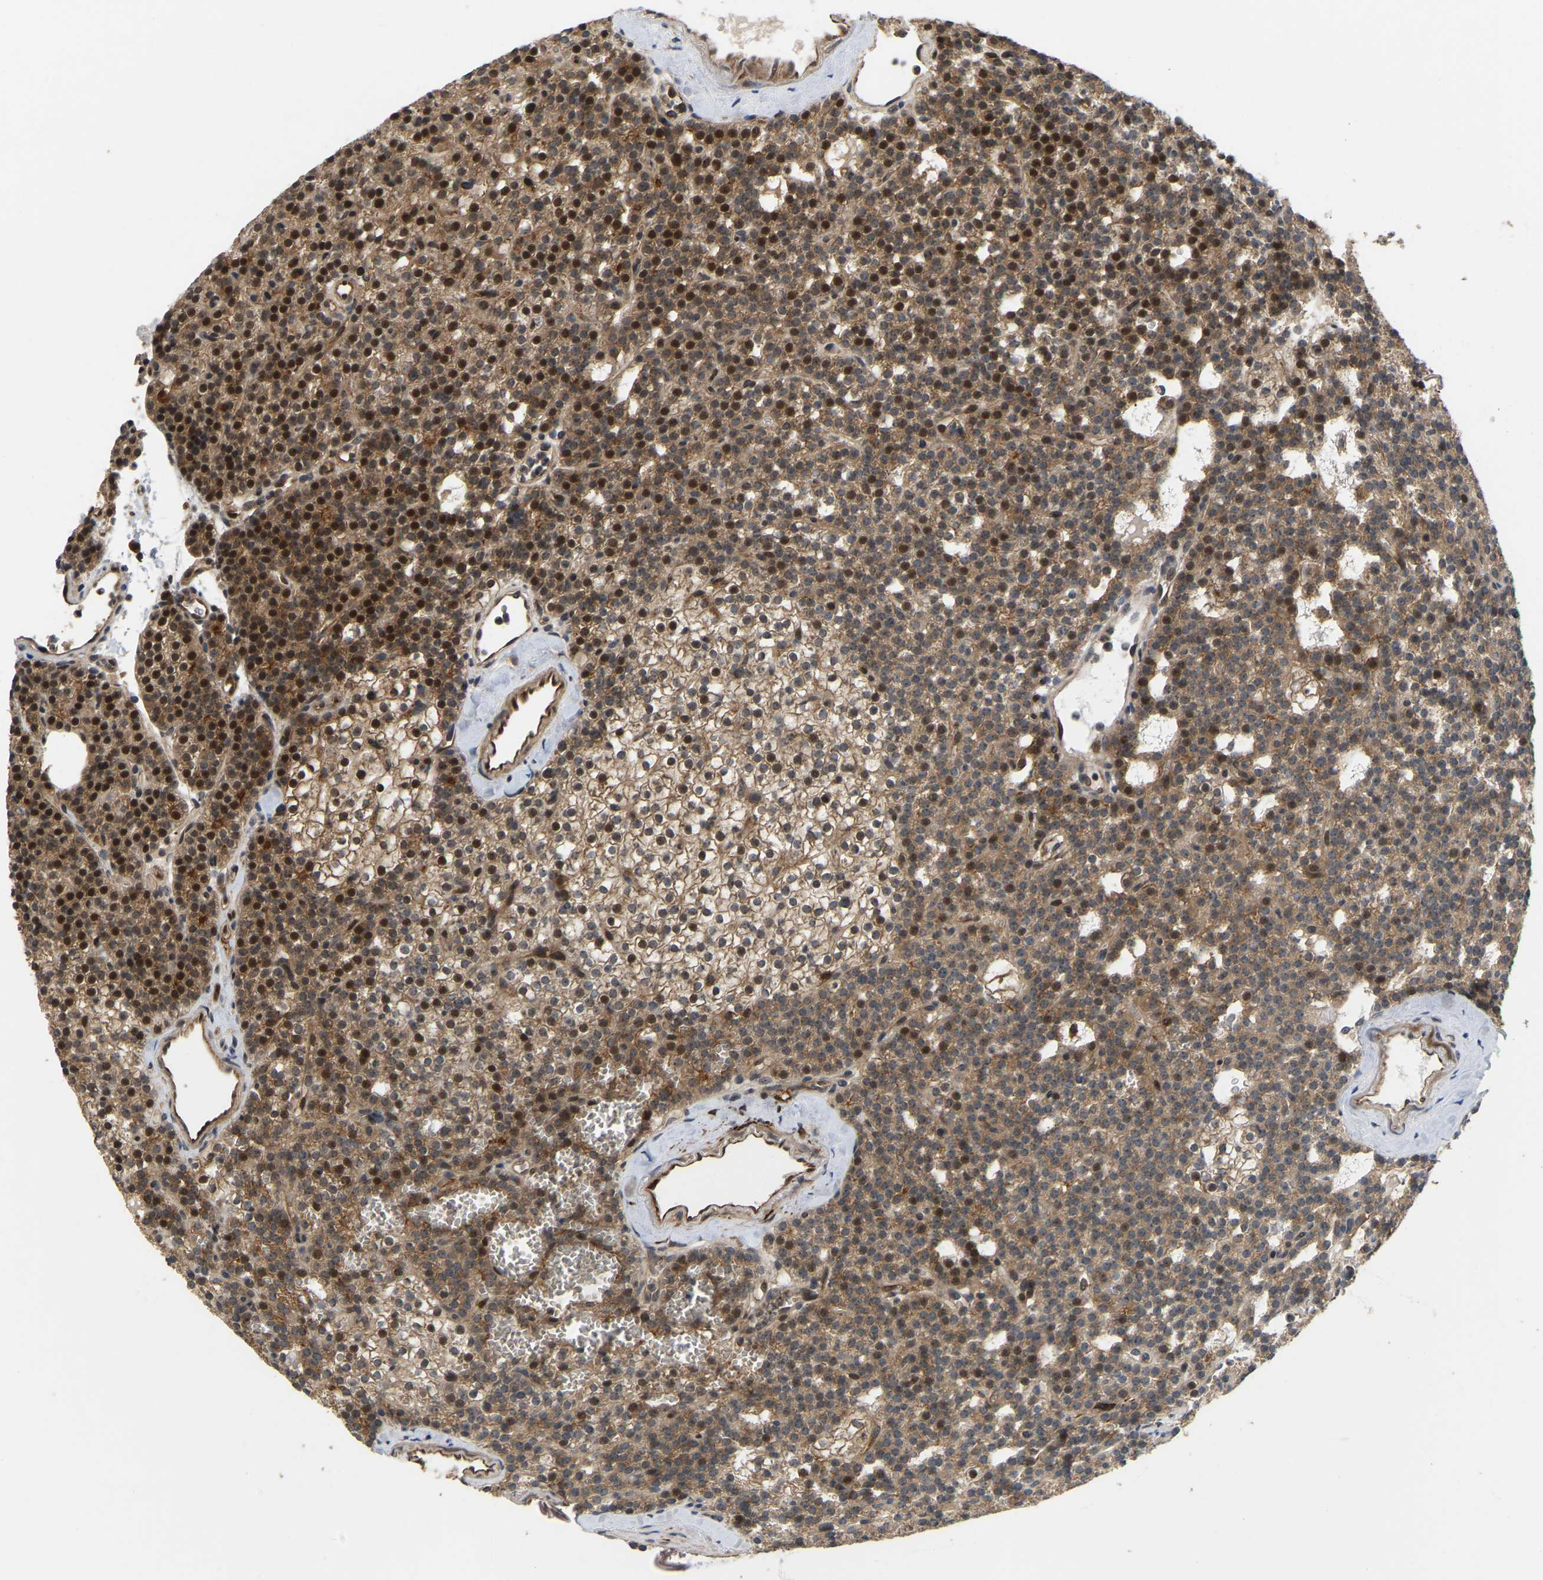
{"staining": {"intensity": "strong", "quantity": ">75%", "location": "cytoplasmic/membranous,nuclear"}, "tissue": "parathyroid gland", "cell_type": "Glandular cells", "image_type": "normal", "snomed": [{"axis": "morphology", "description": "Normal tissue, NOS"}, {"axis": "morphology", "description": "Adenoma, NOS"}, {"axis": "topography", "description": "Parathyroid gland"}], "caption": "Strong cytoplasmic/membranous,nuclear protein expression is appreciated in approximately >75% of glandular cells in parathyroid gland.", "gene": "LIMK2", "patient": {"sex": "female", "age": 74}}